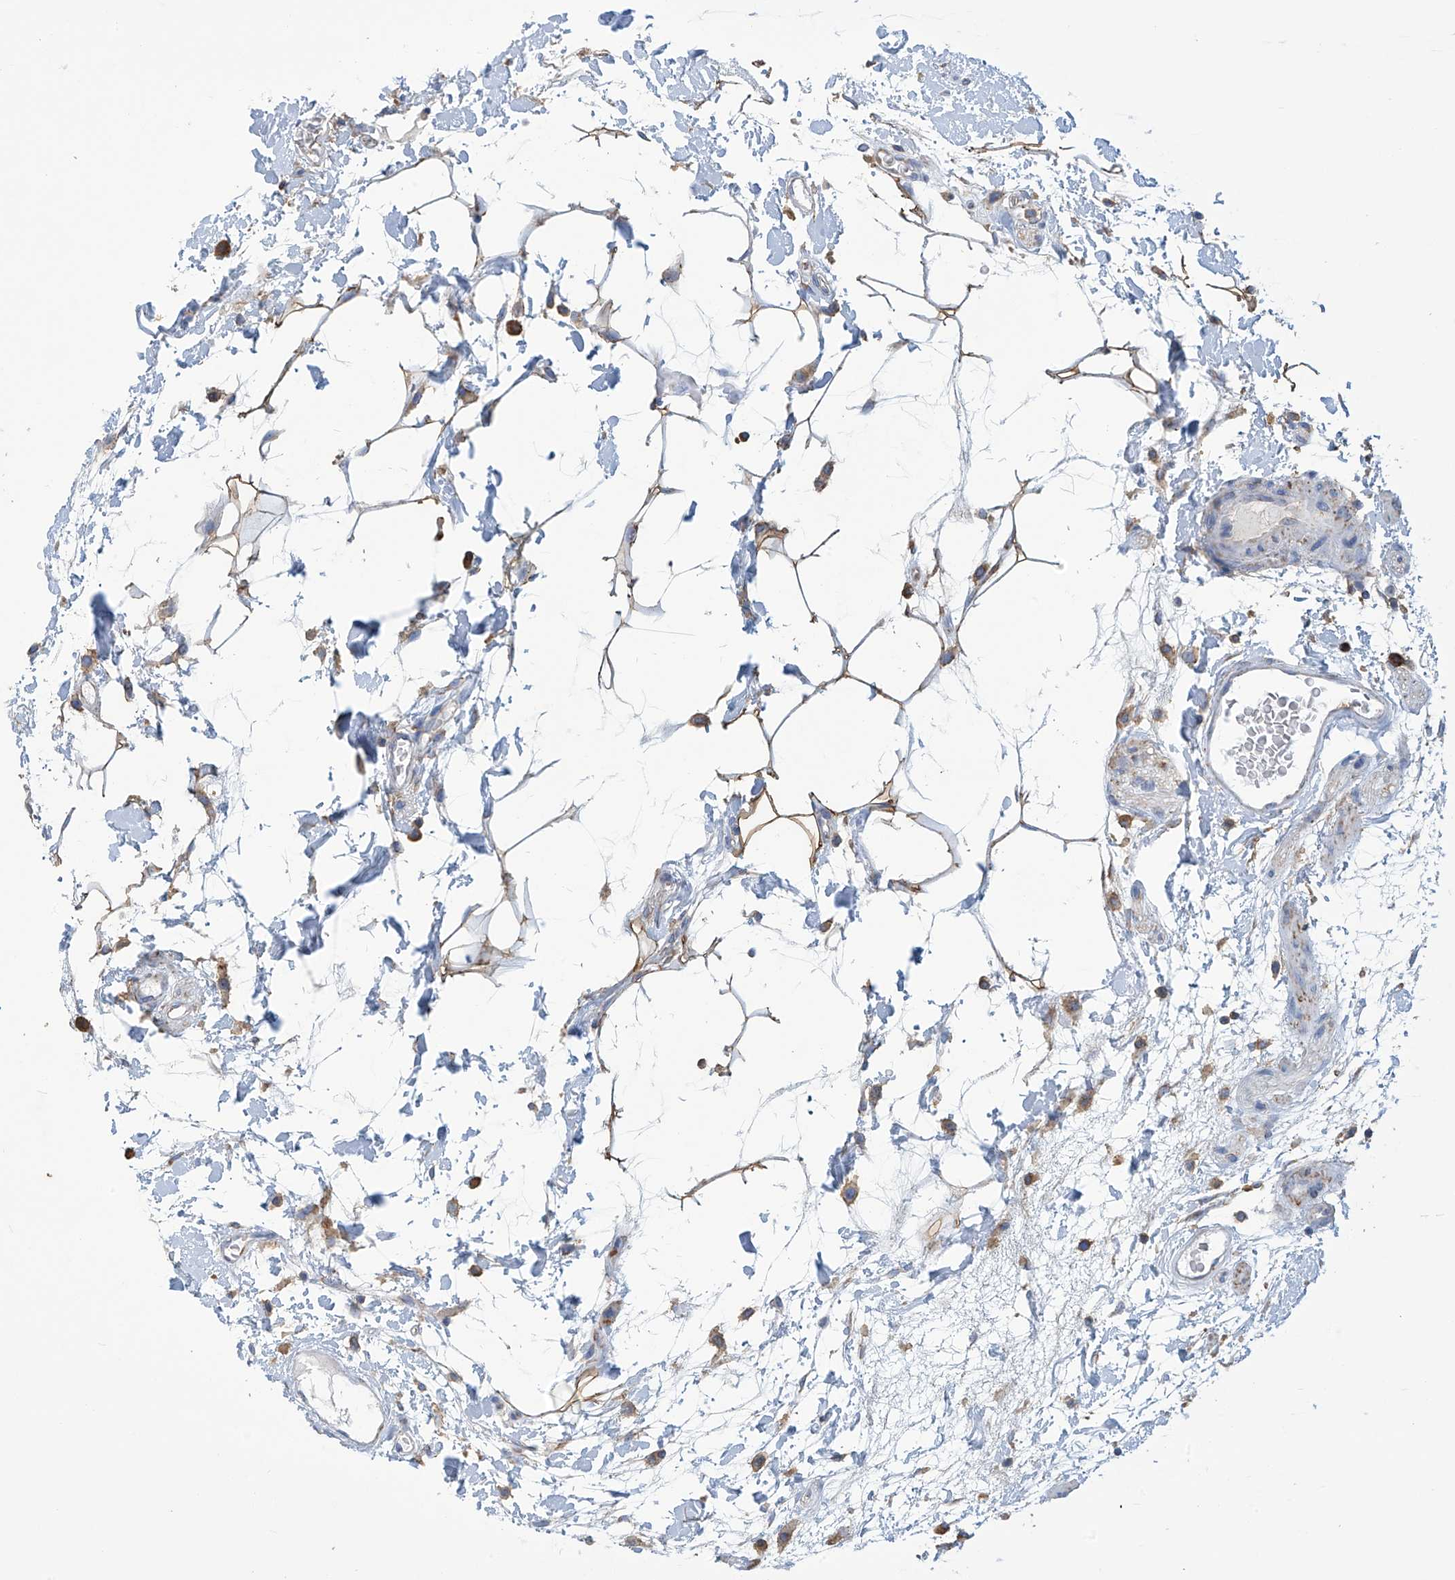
{"staining": {"intensity": "negative", "quantity": "none", "location": "none"}, "tissue": "colon", "cell_type": "Endothelial cells", "image_type": "normal", "snomed": [{"axis": "morphology", "description": "Normal tissue, NOS"}, {"axis": "topography", "description": "Colon"}], "caption": "A high-resolution image shows immunohistochemistry staining of benign colon, which exhibits no significant expression in endothelial cells.", "gene": "OGT", "patient": {"sex": "female", "age": 79}}